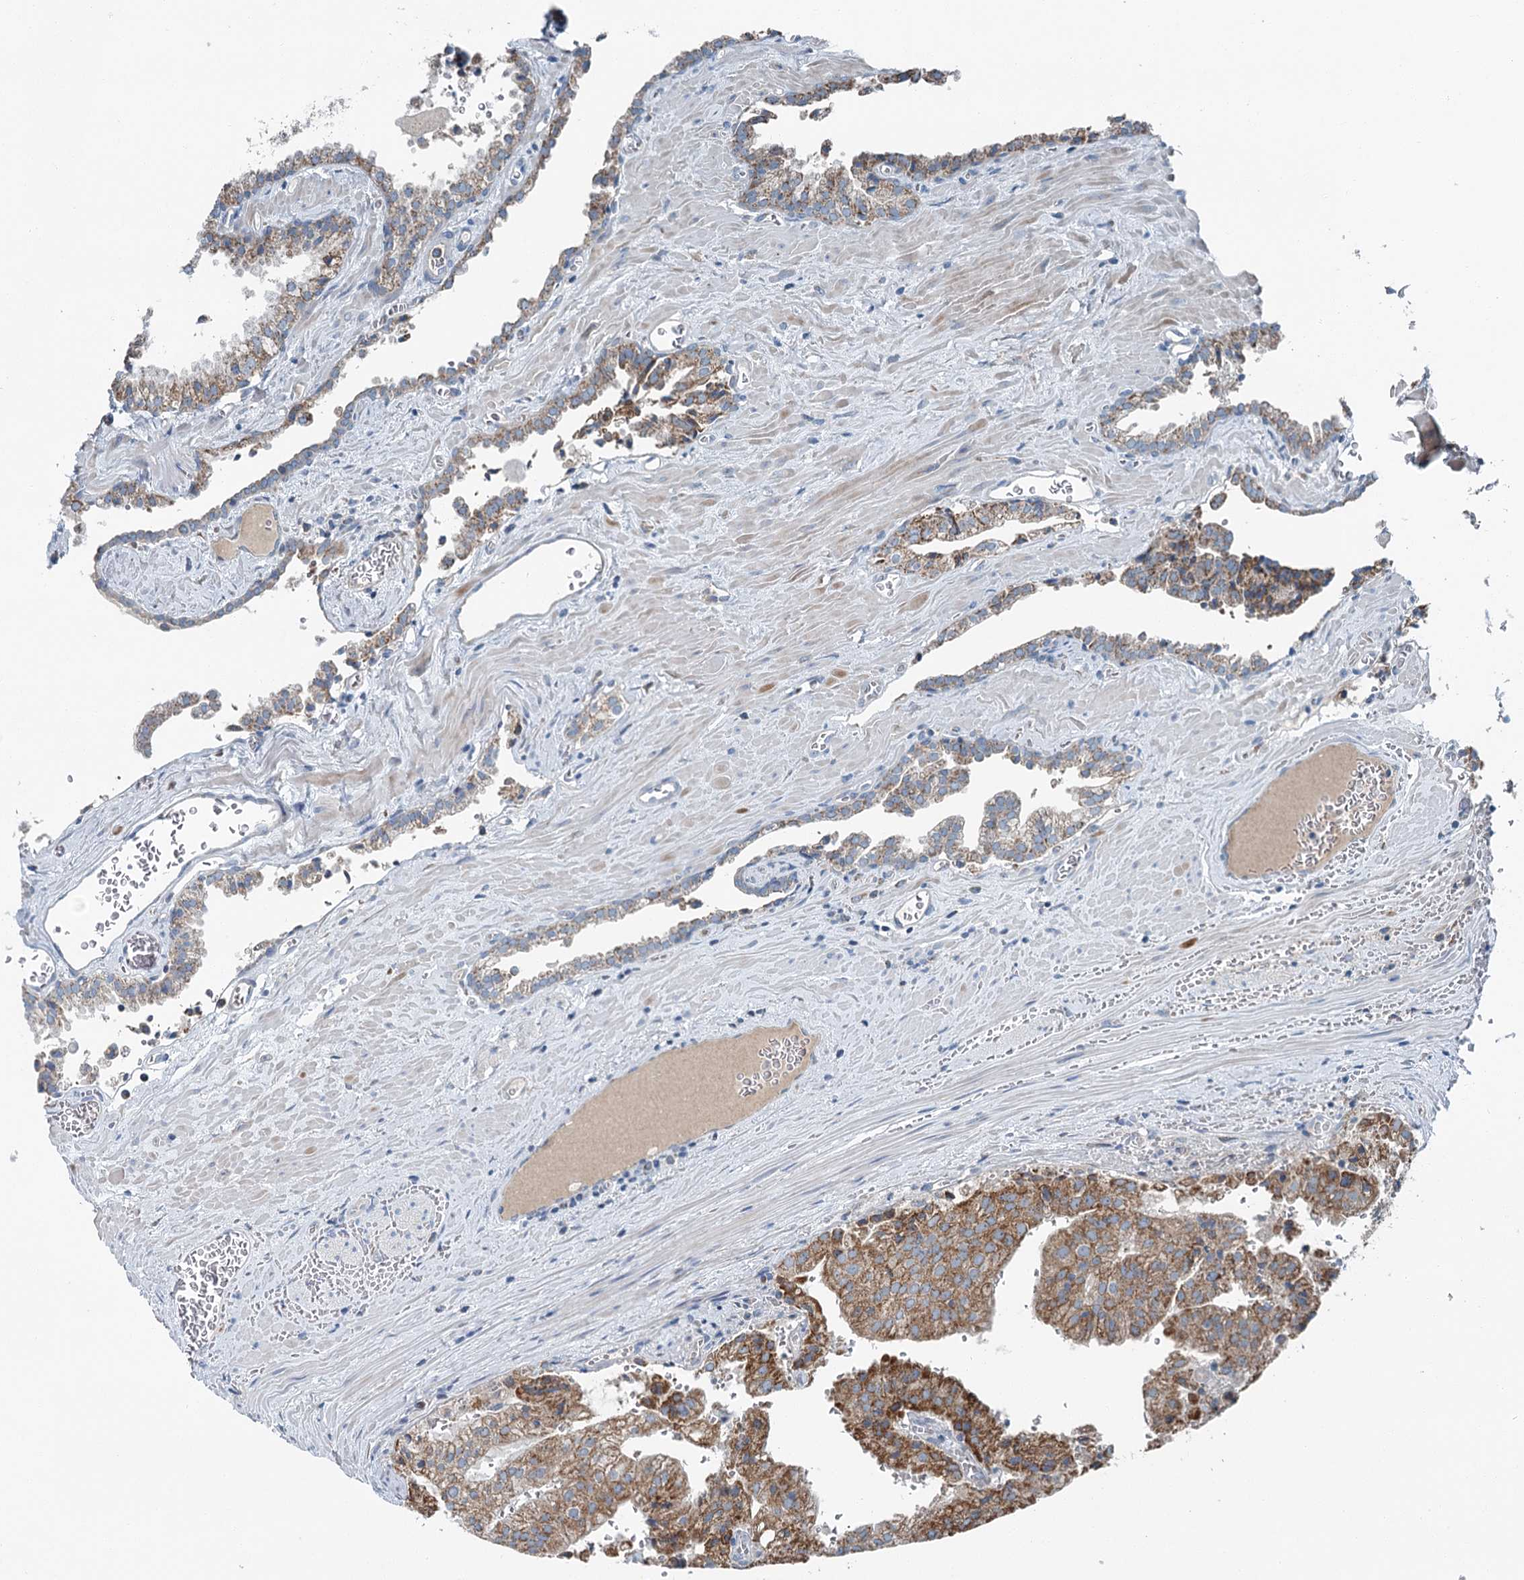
{"staining": {"intensity": "moderate", "quantity": ">75%", "location": "cytoplasmic/membranous"}, "tissue": "prostate cancer", "cell_type": "Tumor cells", "image_type": "cancer", "snomed": [{"axis": "morphology", "description": "Adenocarcinoma, High grade"}, {"axis": "topography", "description": "Prostate"}], "caption": "Immunohistochemistry (IHC) image of human prostate cancer (high-grade adenocarcinoma) stained for a protein (brown), which demonstrates medium levels of moderate cytoplasmic/membranous staining in about >75% of tumor cells.", "gene": "CHCHD5", "patient": {"sex": "male", "age": 68}}